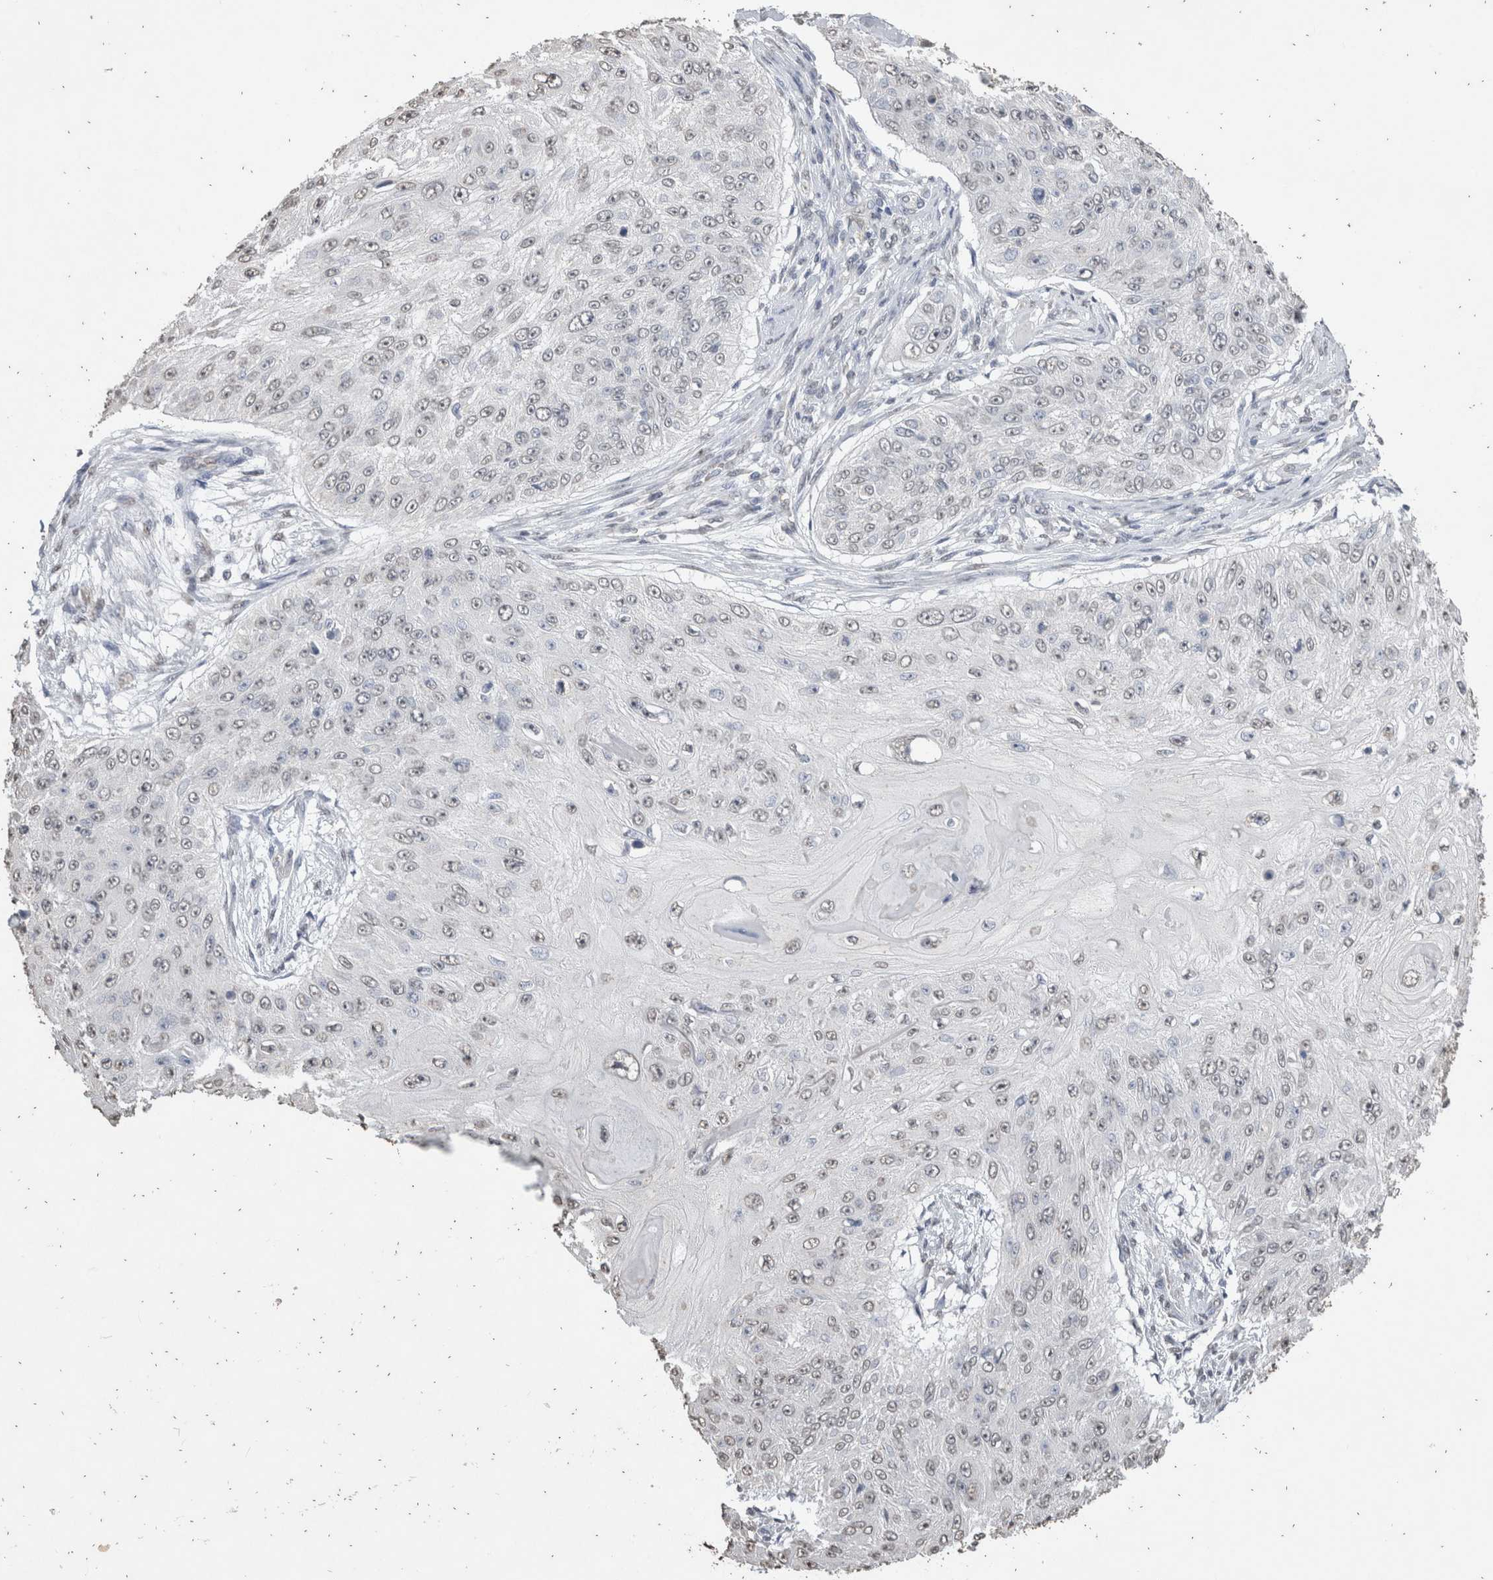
{"staining": {"intensity": "weak", "quantity": "<25%", "location": "nuclear"}, "tissue": "skin cancer", "cell_type": "Tumor cells", "image_type": "cancer", "snomed": [{"axis": "morphology", "description": "Squamous cell carcinoma, NOS"}, {"axis": "topography", "description": "Skin"}], "caption": "The histopathology image reveals no significant expression in tumor cells of skin cancer (squamous cell carcinoma). Brightfield microscopy of immunohistochemistry (IHC) stained with DAB (brown) and hematoxylin (blue), captured at high magnification.", "gene": "LGALS2", "patient": {"sex": "female", "age": 80}}